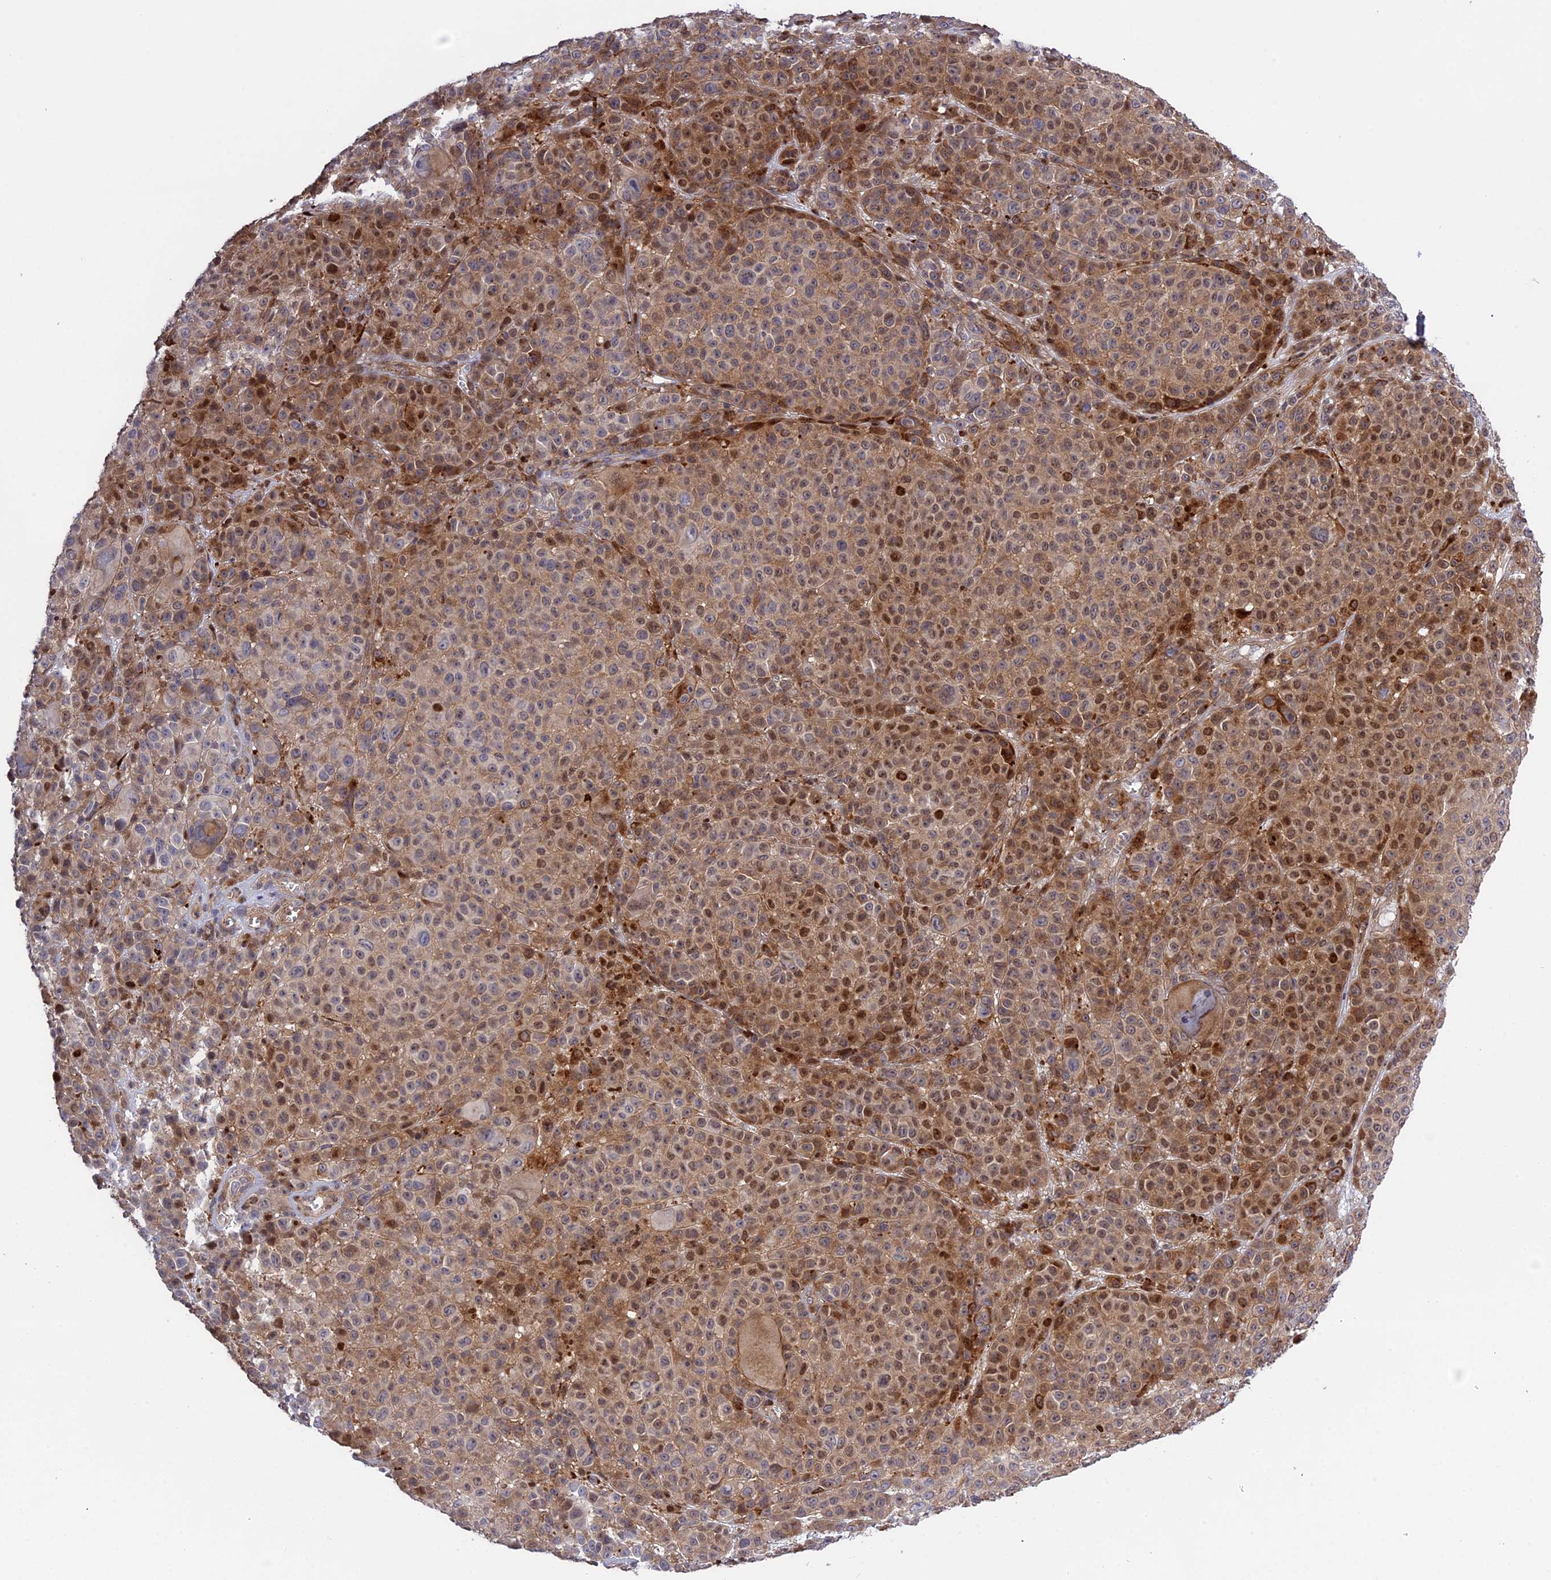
{"staining": {"intensity": "moderate", "quantity": "25%-75%", "location": "cytoplasmic/membranous,nuclear"}, "tissue": "melanoma", "cell_type": "Tumor cells", "image_type": "cancer", "snomed": [{"axis": "morphology", "description": "Malignant melanoma, NOS"}, {"axis": "topography", "description": "Skin"}], "caption": "Malignant melanoma stained with immunohistochemistry (IHC) reveals moderate cytoplasmic/membranous and nuclear positivity in about 25%-75% of tumor cells.", "gene": "DDX60L", "patient": {"sex": "female", "age": 94}}